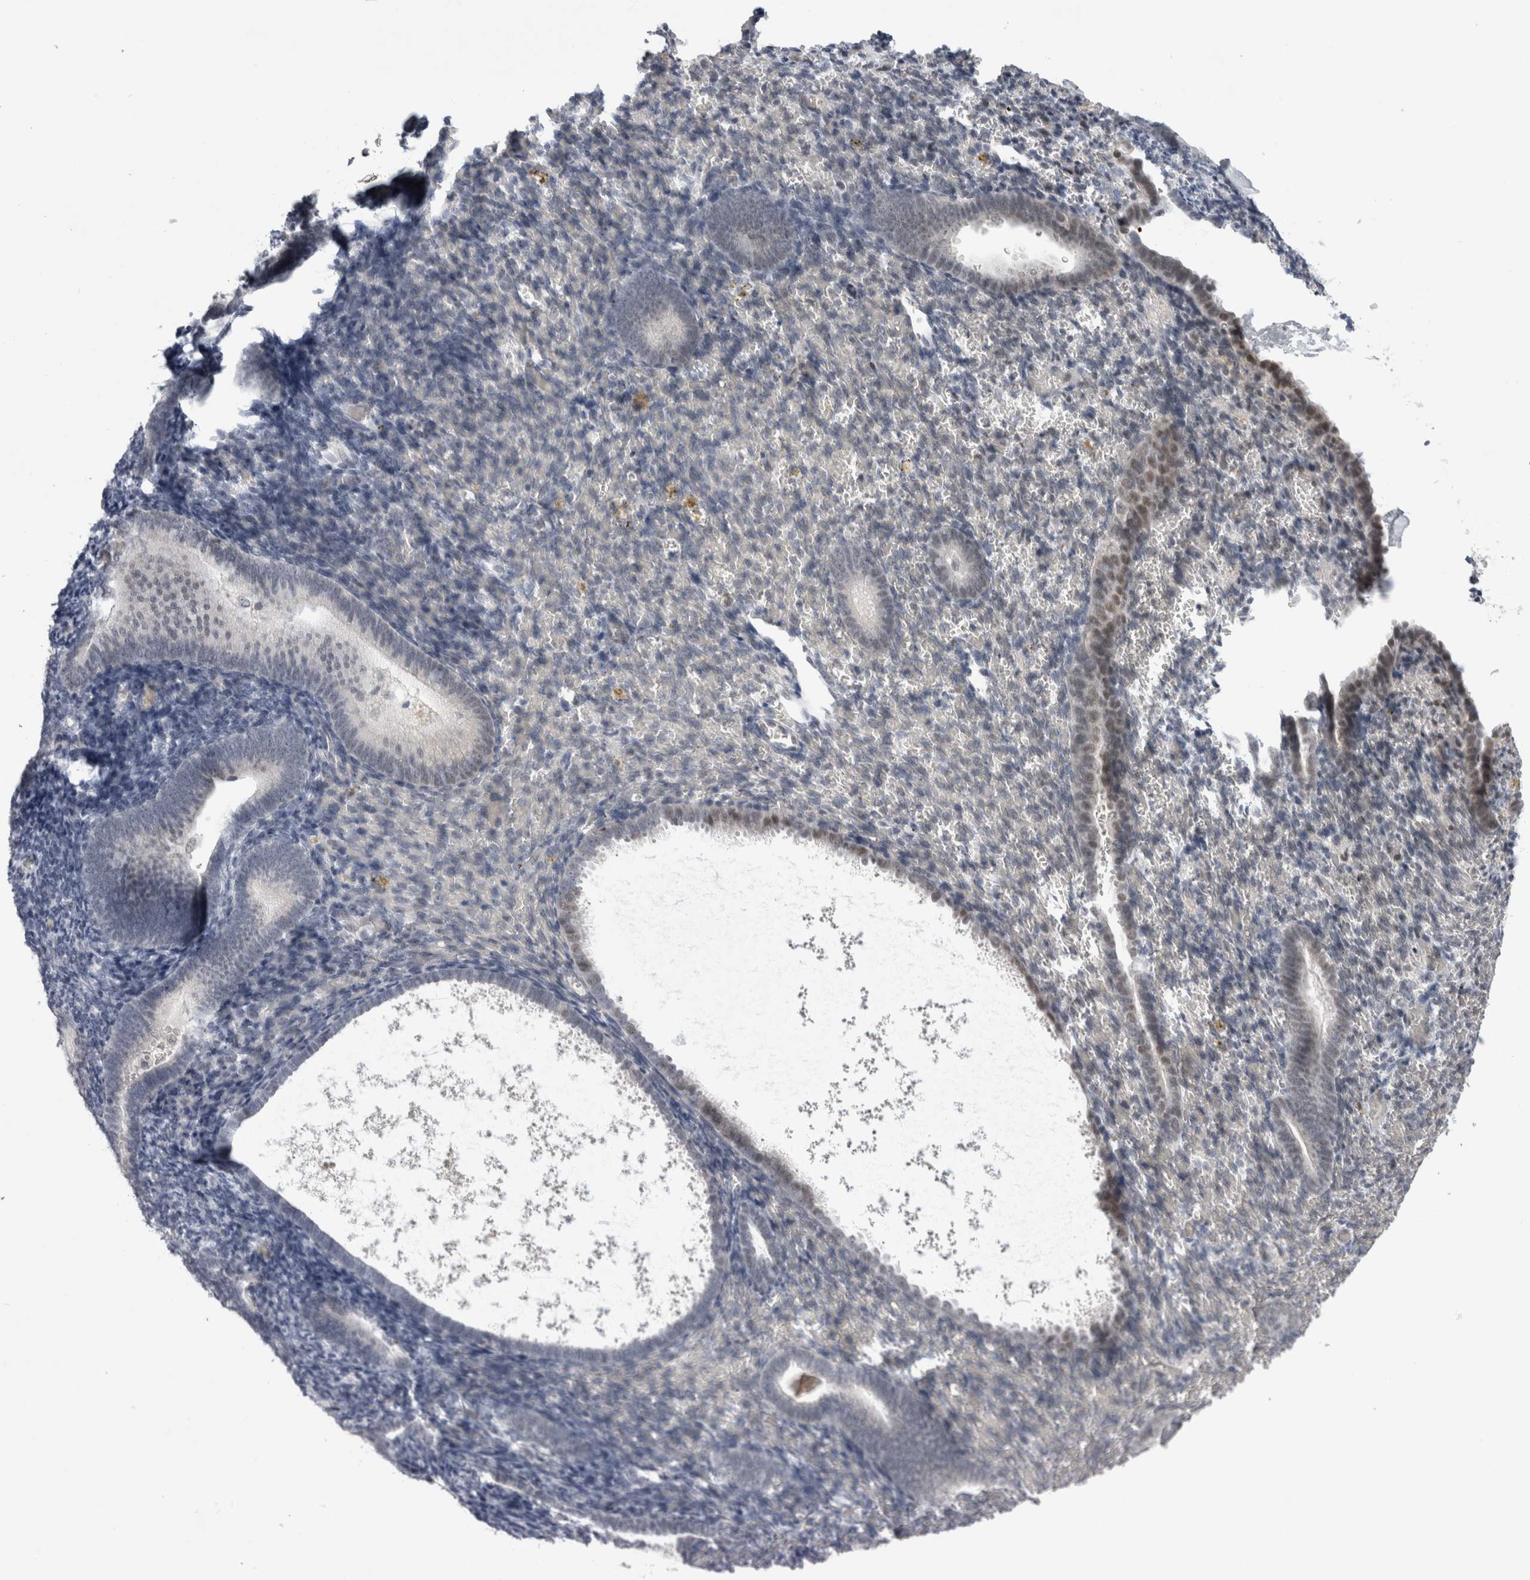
{"staining": {"intensity": "negative", "quantity": "none", "location": "none"}, "tissue": "endometrium", "cell_type": "Cells in endometrial stroma", "image_type": "normal", "snomed": [{"axis": "morphology", "description": "Normal tissue, NOS"}, {"axis": "topography", "description": "Endometrium"}], "caption": "Endometrium stained for a protein using immunohistochemistry (IHC) shows no staining cells in endometrial stroma.", "gene": "PSMB2", "patient": {"sex": "female", "age": 51}}